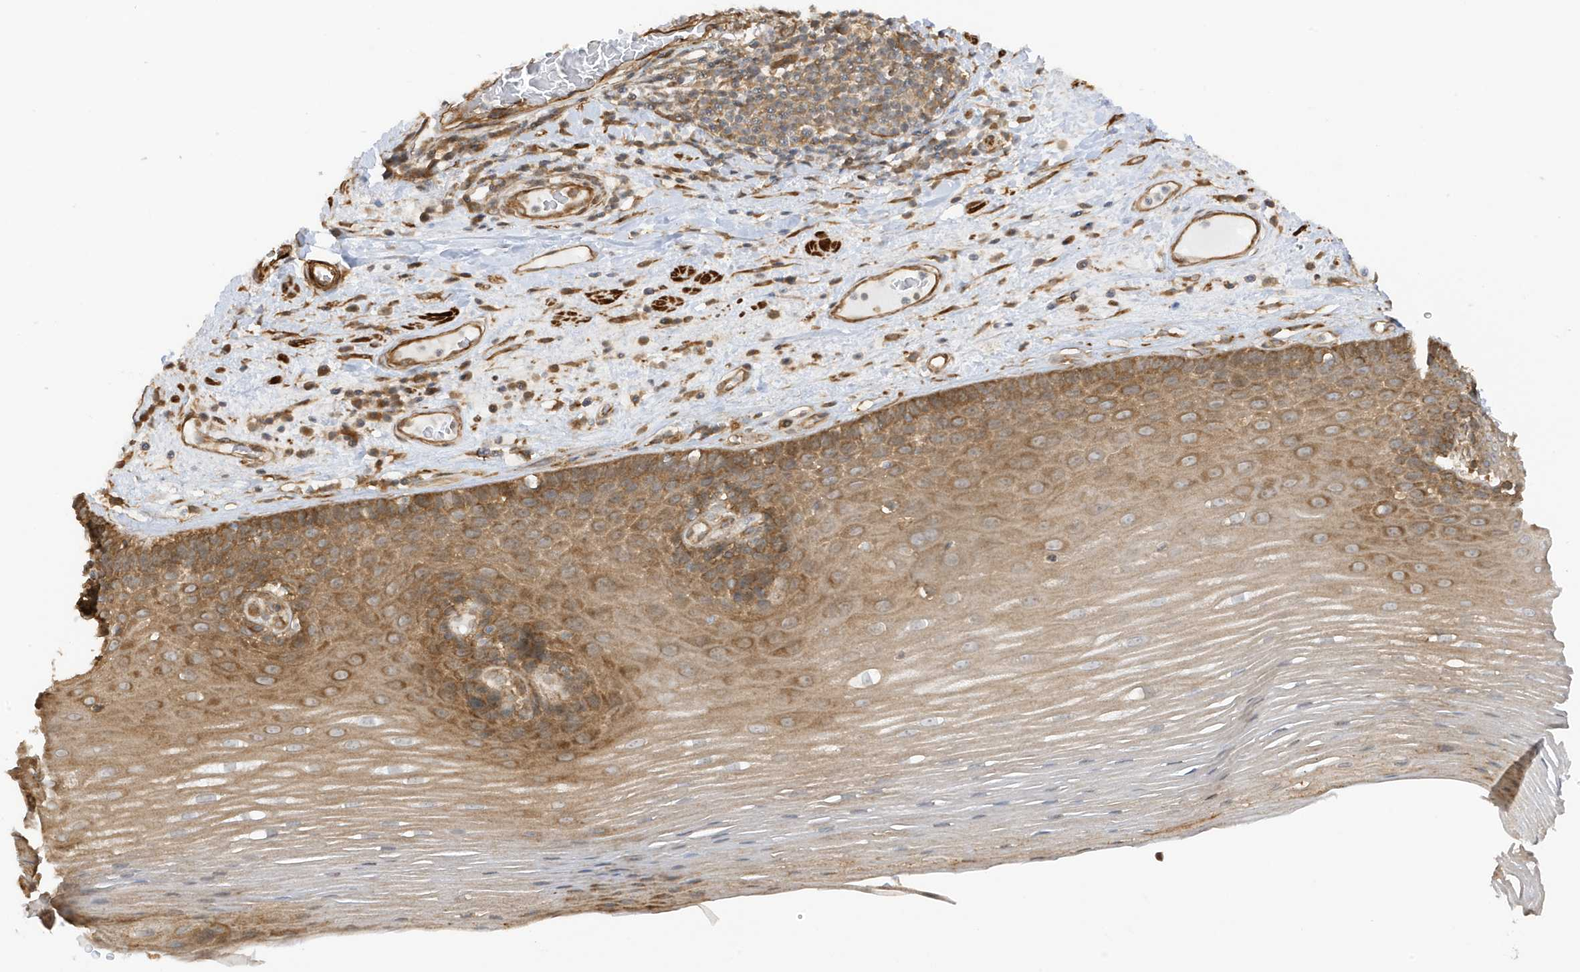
{"staining": {"intensity": "moderate", "quantity": ">75%", "location": "cytoplasmic/membranous"}, "tissue": "esophagus", "cell_type": "Squamous epithelial cells", "image_type": "normal", "snomed": [{"axis": "morphology", "description": "Normal tissue, NOS"}, {"axis": "topography", "description": "Esophagus"}], "caption": "DAB immunohistochemical staining of benign human esophagus displays moderate cytoplasmic/membranous protein expression in about >75% of squamous epithelial cells.", "gene": "CDC42EP3", "patient": {"sex": "male", "age": 62}}